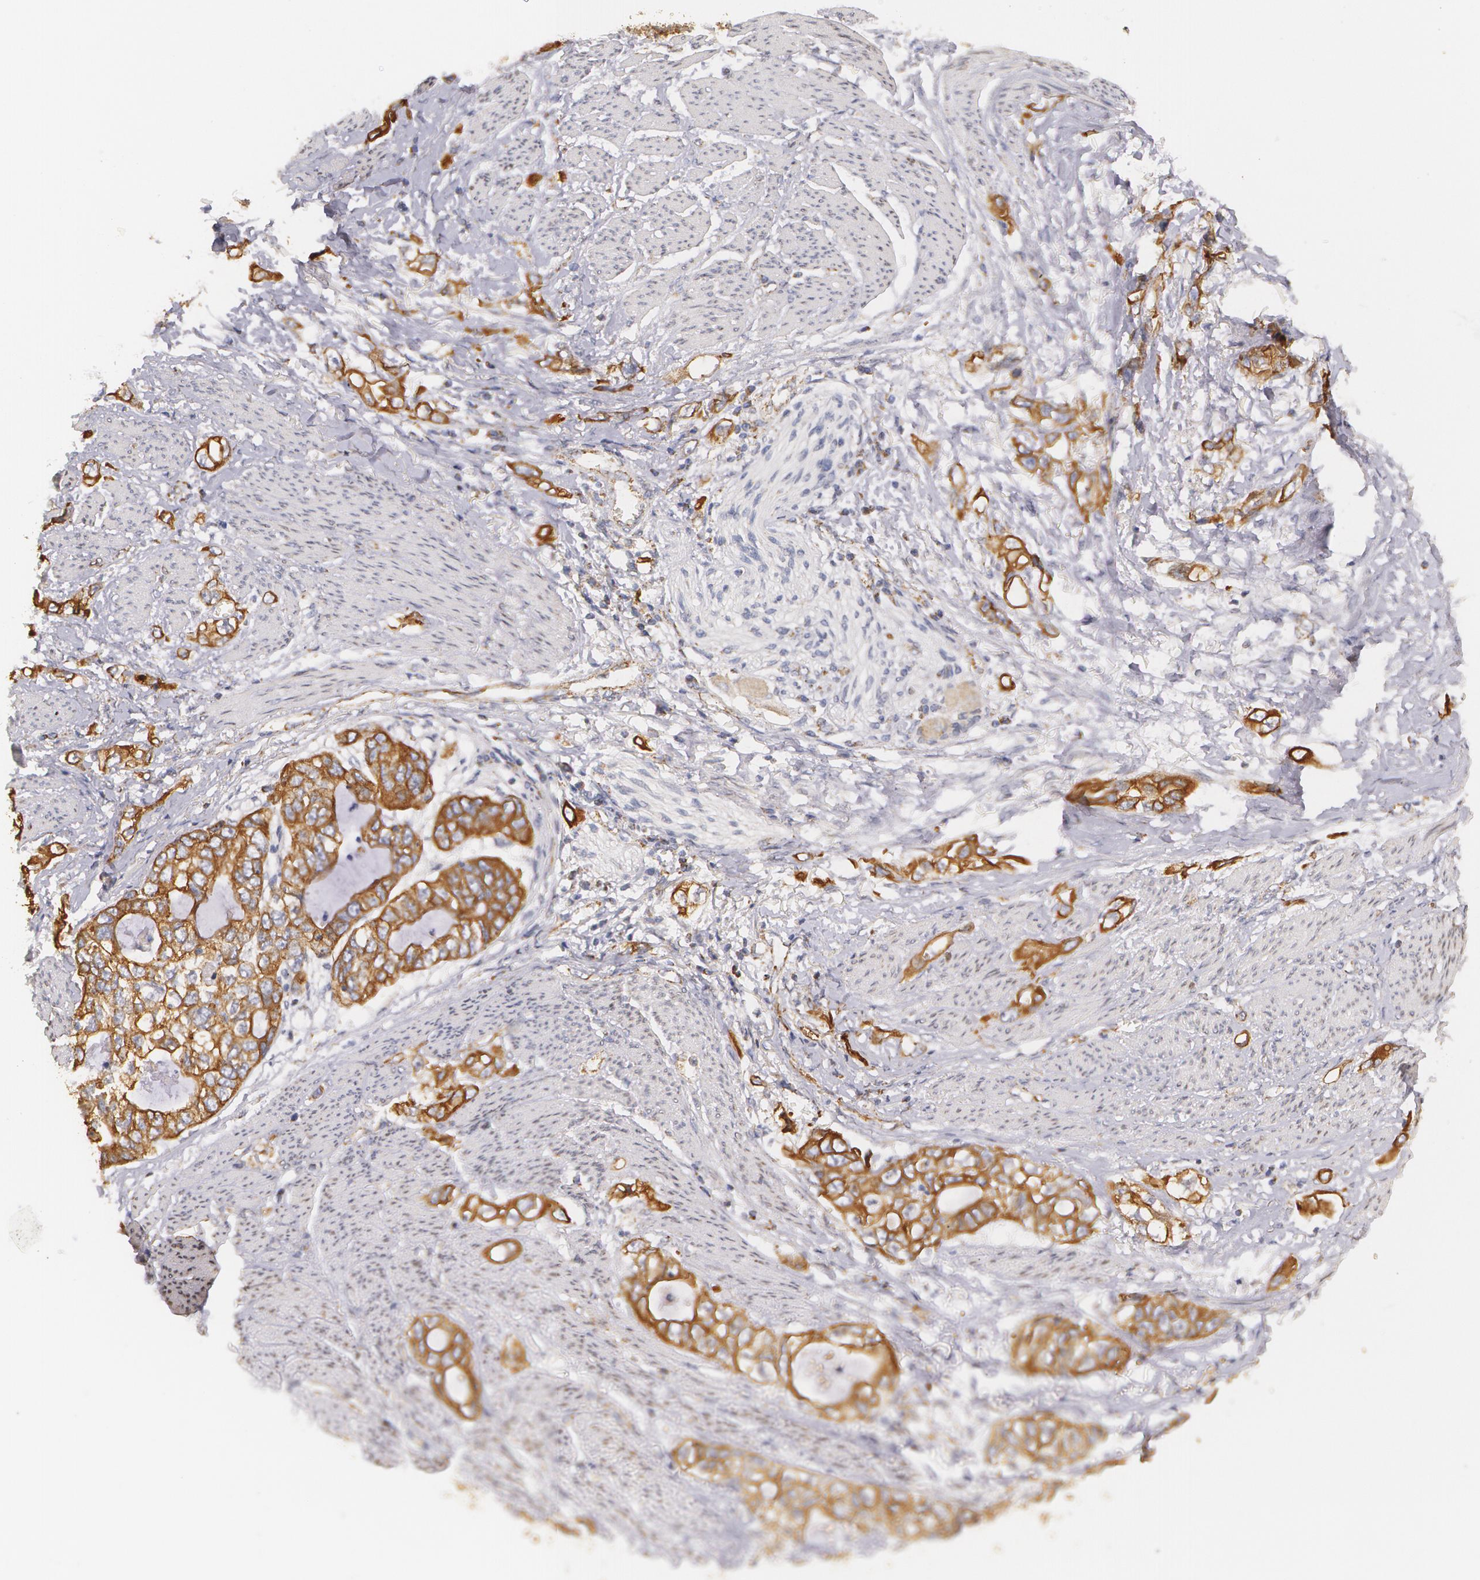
{"staining": {"intensity": "moderate", "quantity": ">75%", "location": "cytoplasmic/membranous"}, "tissue": "stomach cancer", "cell_type": "Tumor cells", "image_type": "cancer", "snomed": [{"axis": "morphology", "description": "Adenocarcinoma, NOS"}, {"axis": "topography", "description": "Stomach, upper"}], "caption": "A histopathology image showing moderate cytoplasmic/membranous staining in approximately >75% of tumor cells in stomach cancer (adenocarcinoma), as visualized by brown immunohistochemical staining.", "gene": "KRT18", "patient": {"sex": "female", "age": 52}}